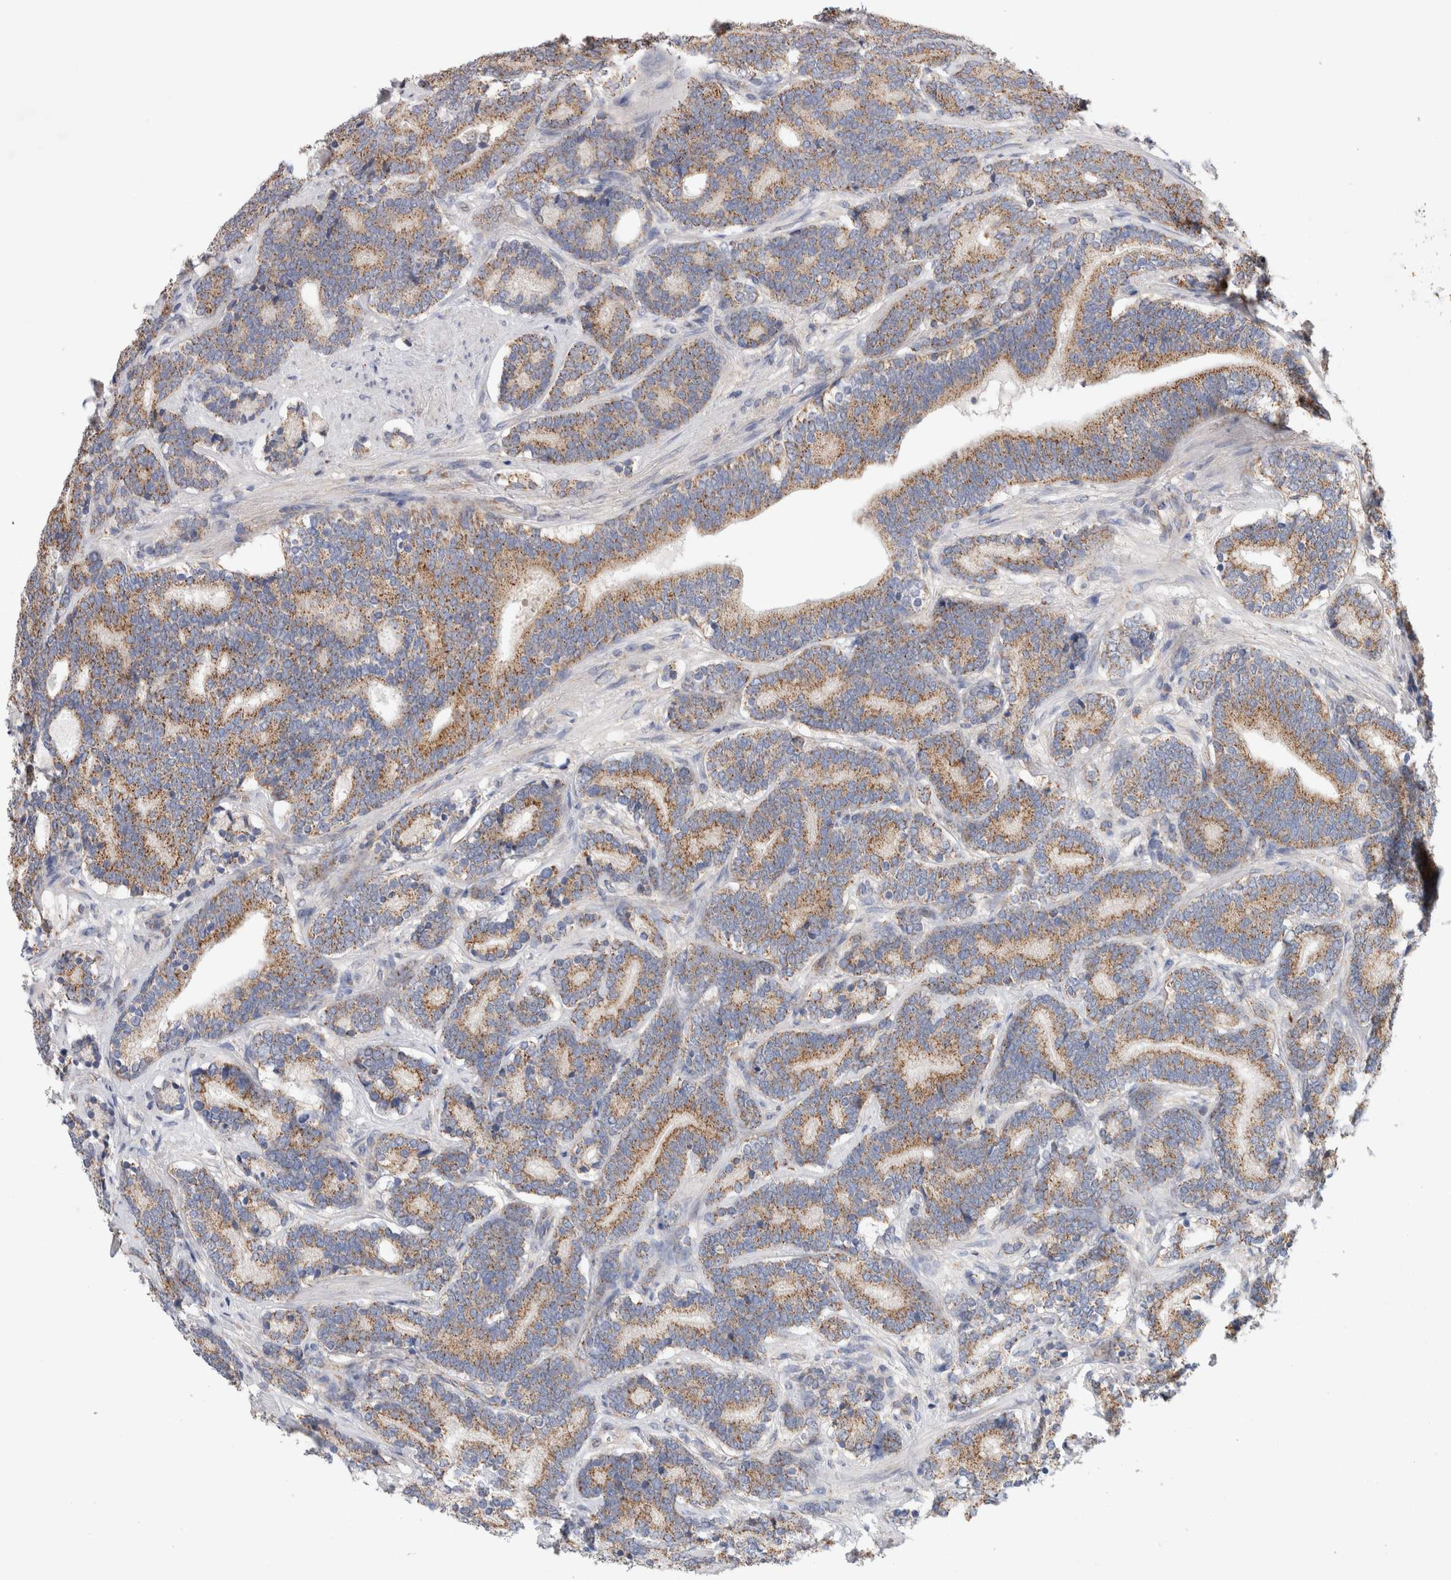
{"staining": {"intensity": "moderate", "quantity": ">75%", "location": "cytoplasmic/membranous"}, "tissue": "prostate cancer", "cell_type": "Tumor cells", "image_type": "cancer", "snomed": [{"axis": "morphology", "description": "Adenocarcinoma, High grade"}, {"axis": "topography", "description": "Prostate"}], "caption": "A histopathology image showing moderate cytoplasmic/membranous positivity in approximately >75% of tumor cells in prostate high-grade adenocarcinoma, as visualized by brown immunohistochemical staining.", "gene": "IARS2", "patient": {"sex": "male", "age": 55}}